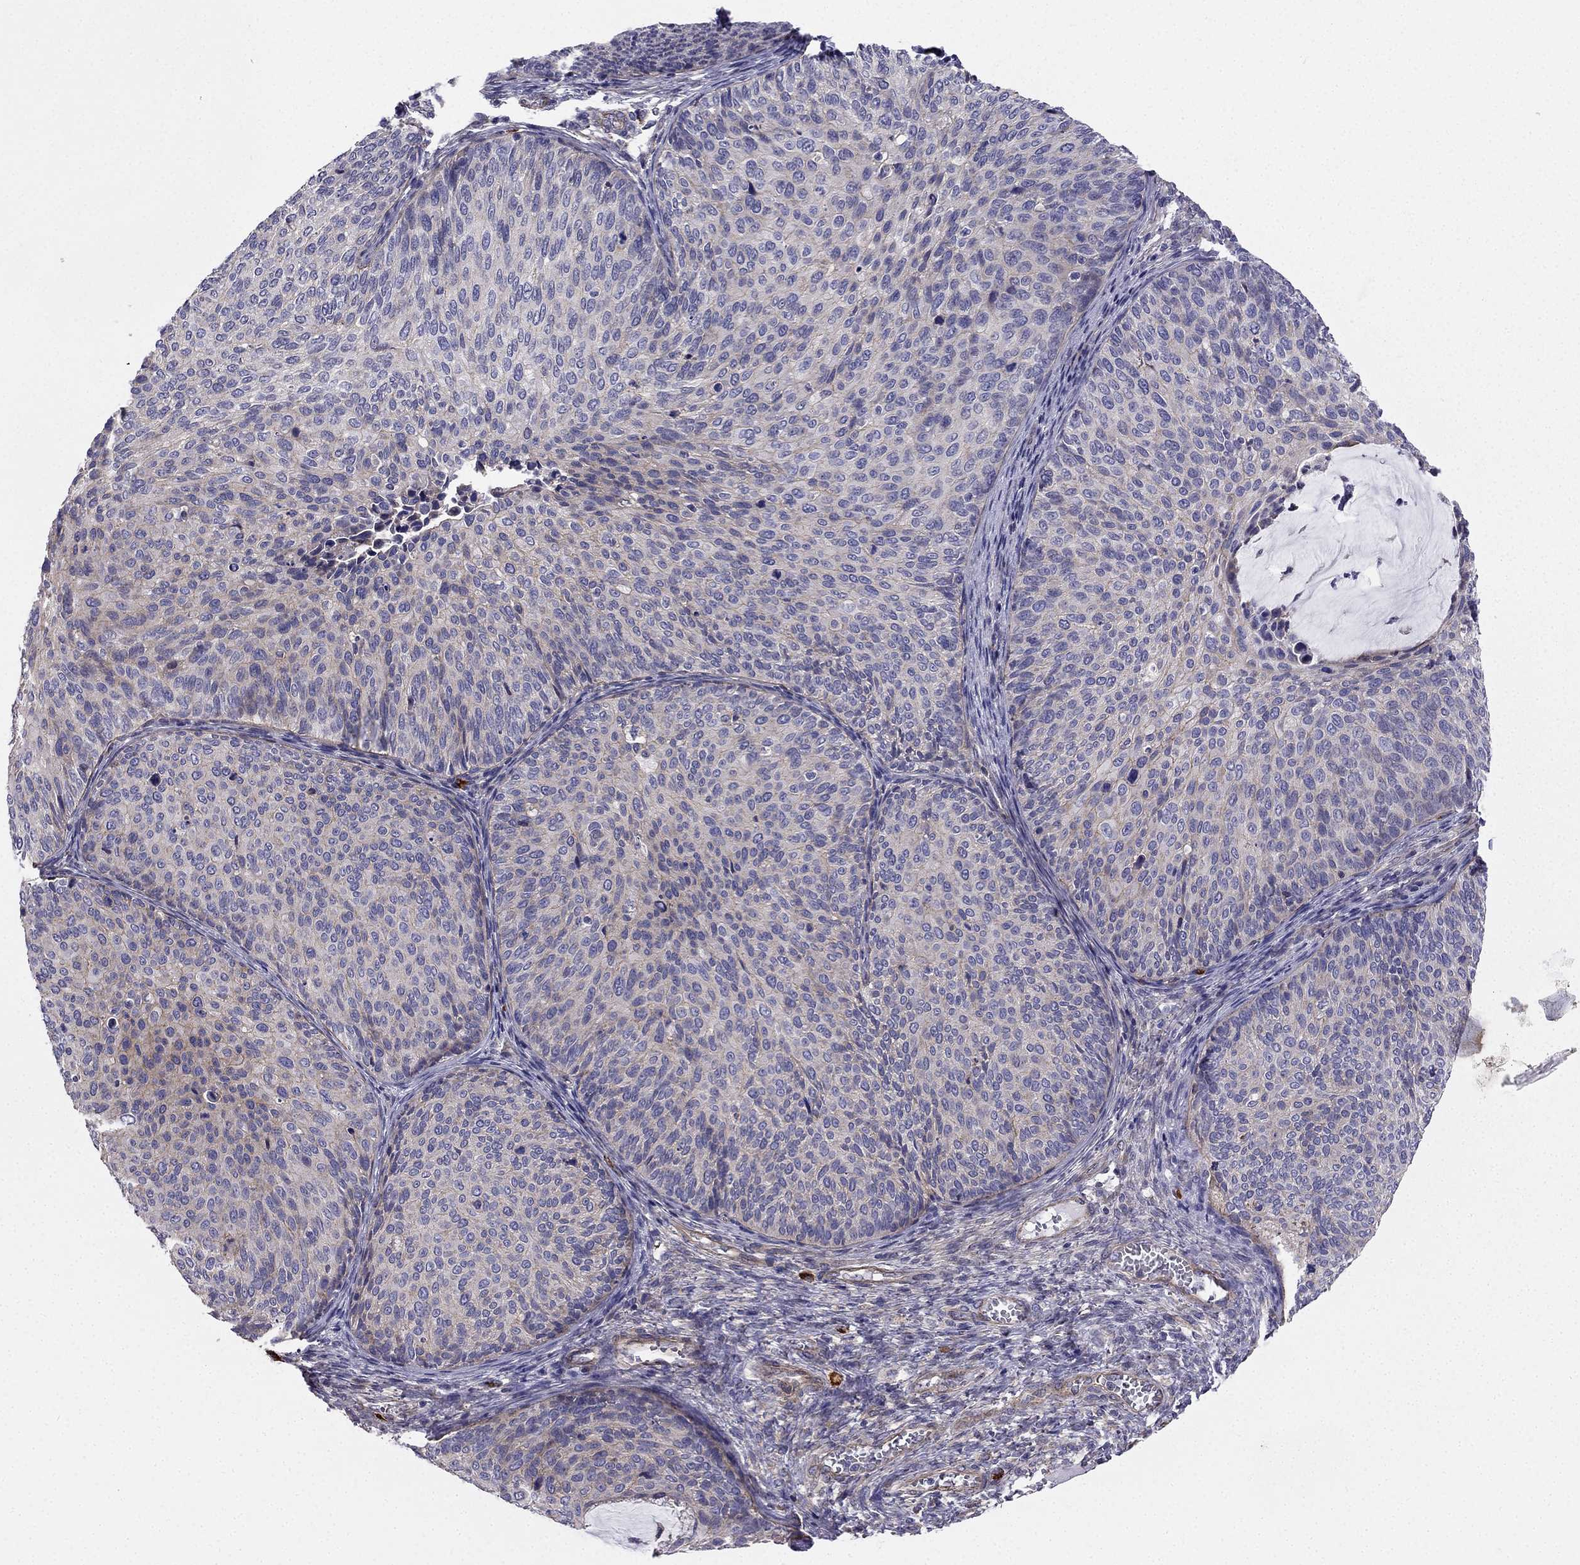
{"staining": {"intensity": "weak", "quantity": ">75%", "location": "cytoplasmic/membranous"}, "tissue": "cervical cancer", "cell_type": "Tumor cells", "image_type": "cancer", "snomed": [{"axis": "morphology", "description": "Squamous cell carcinoma, NOS"}, {"axis": "topography", "description": "Cervix"}], "caption": "Tumor cells display low levels of weak cytoplasmic/membranous expression in approximately >75% of cells in cervical cancer (squamous cell carcinoma).", "gene": "ENOX1", "patient": {"sex": "female", "age": 36}}